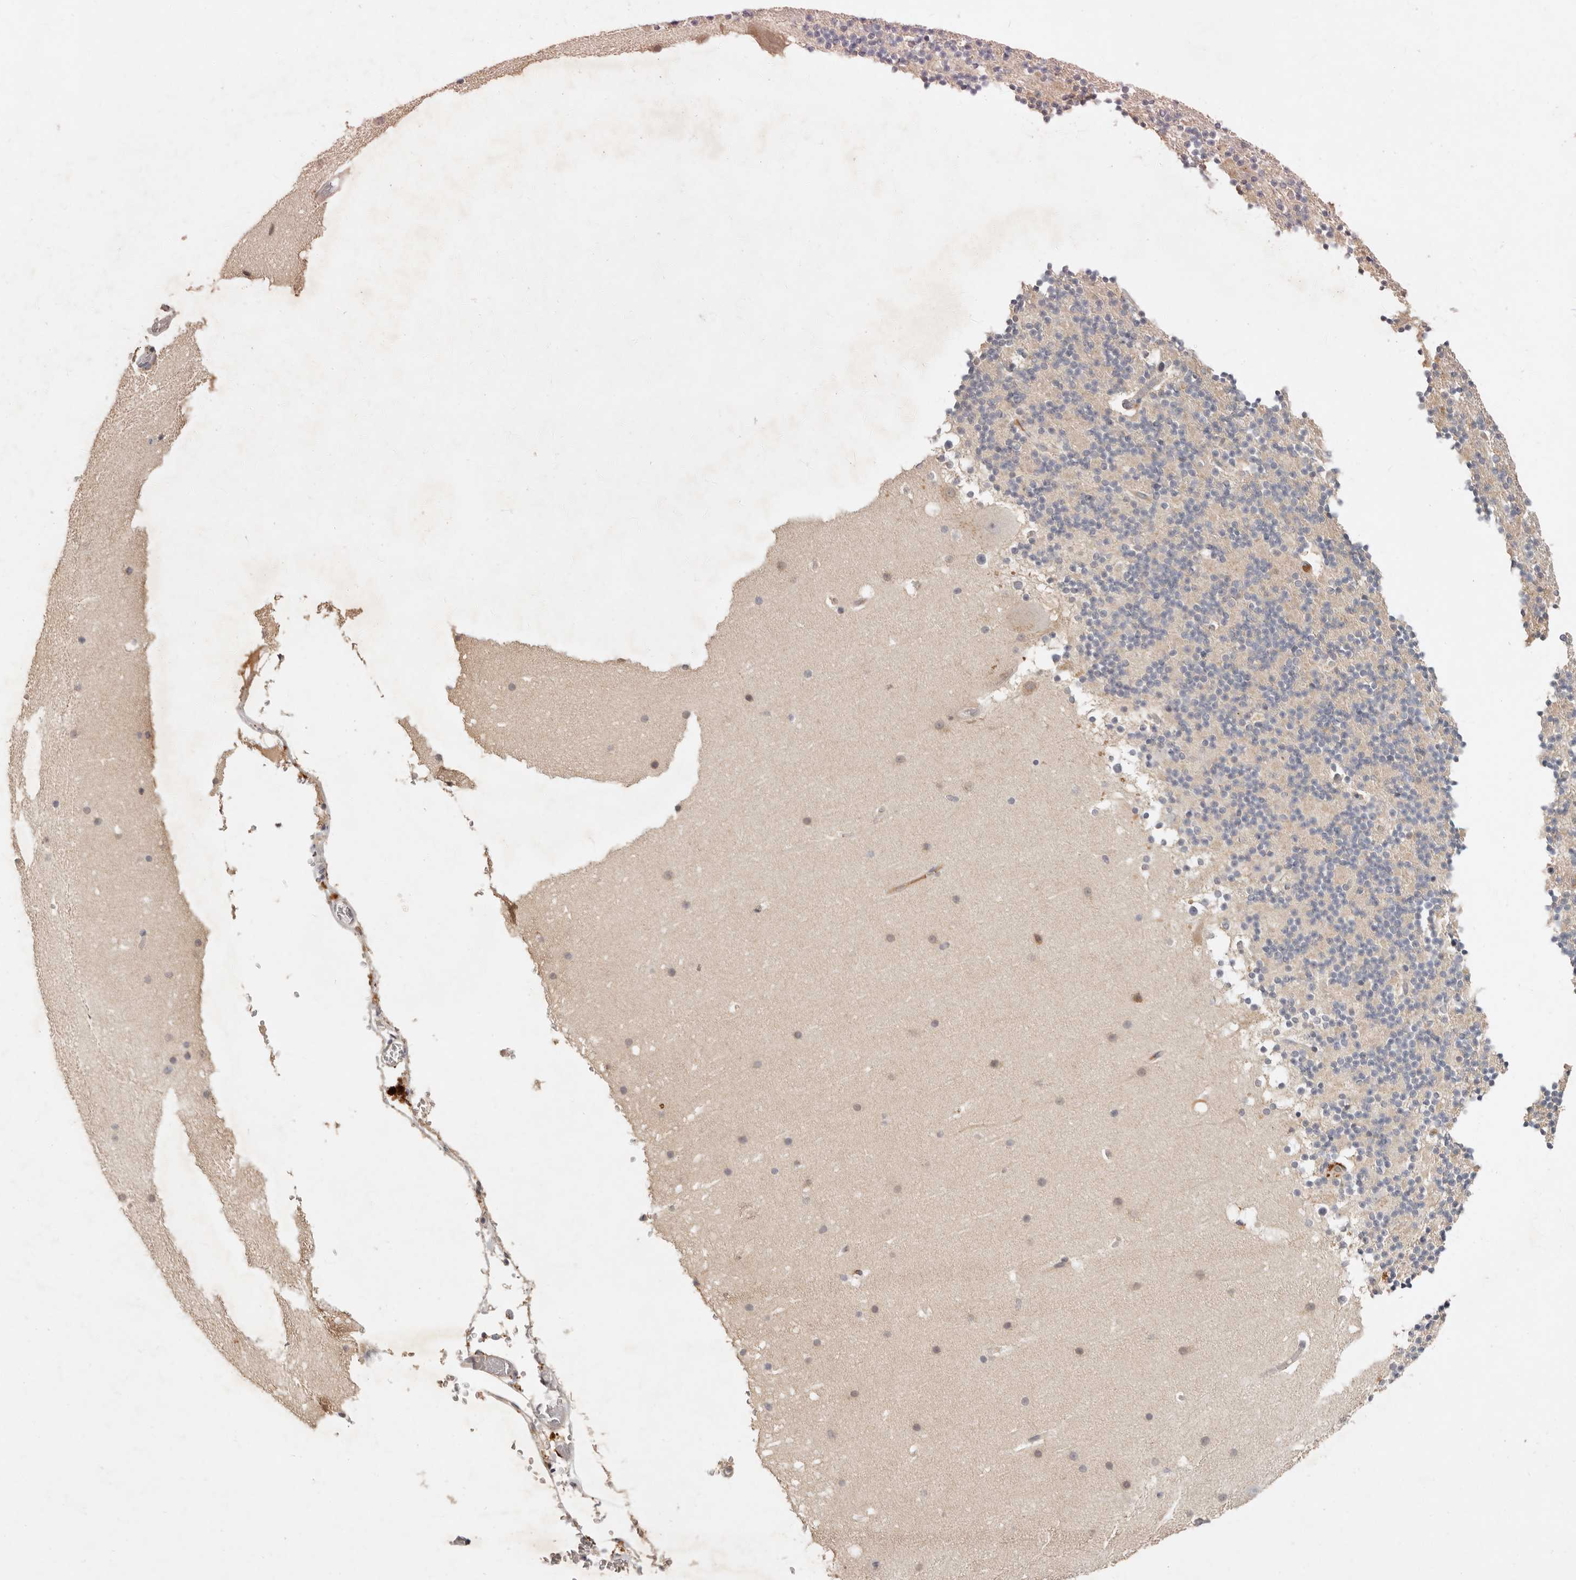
{"staining": {"intensity": "negative", "quantity": "none", "location": "none"}, "tissue": "cerebellum", "cell_type": "Cells in granular layer", "image_type": "normal", "snomed": [{"axis": "morphology", "description": "Normal tissue, NOS"}, {"axis": "topography", "description": "Cerebellum"}], "caption": "Photomicrograph shows no protein positivity in cells in granular layer of benign cerebellum. (Immunohistochemistry (ihc), brightfield microscopy, high magnification).", "gene": "ARHGEF10L", "patient": {"sex": "male", "age": 57}}